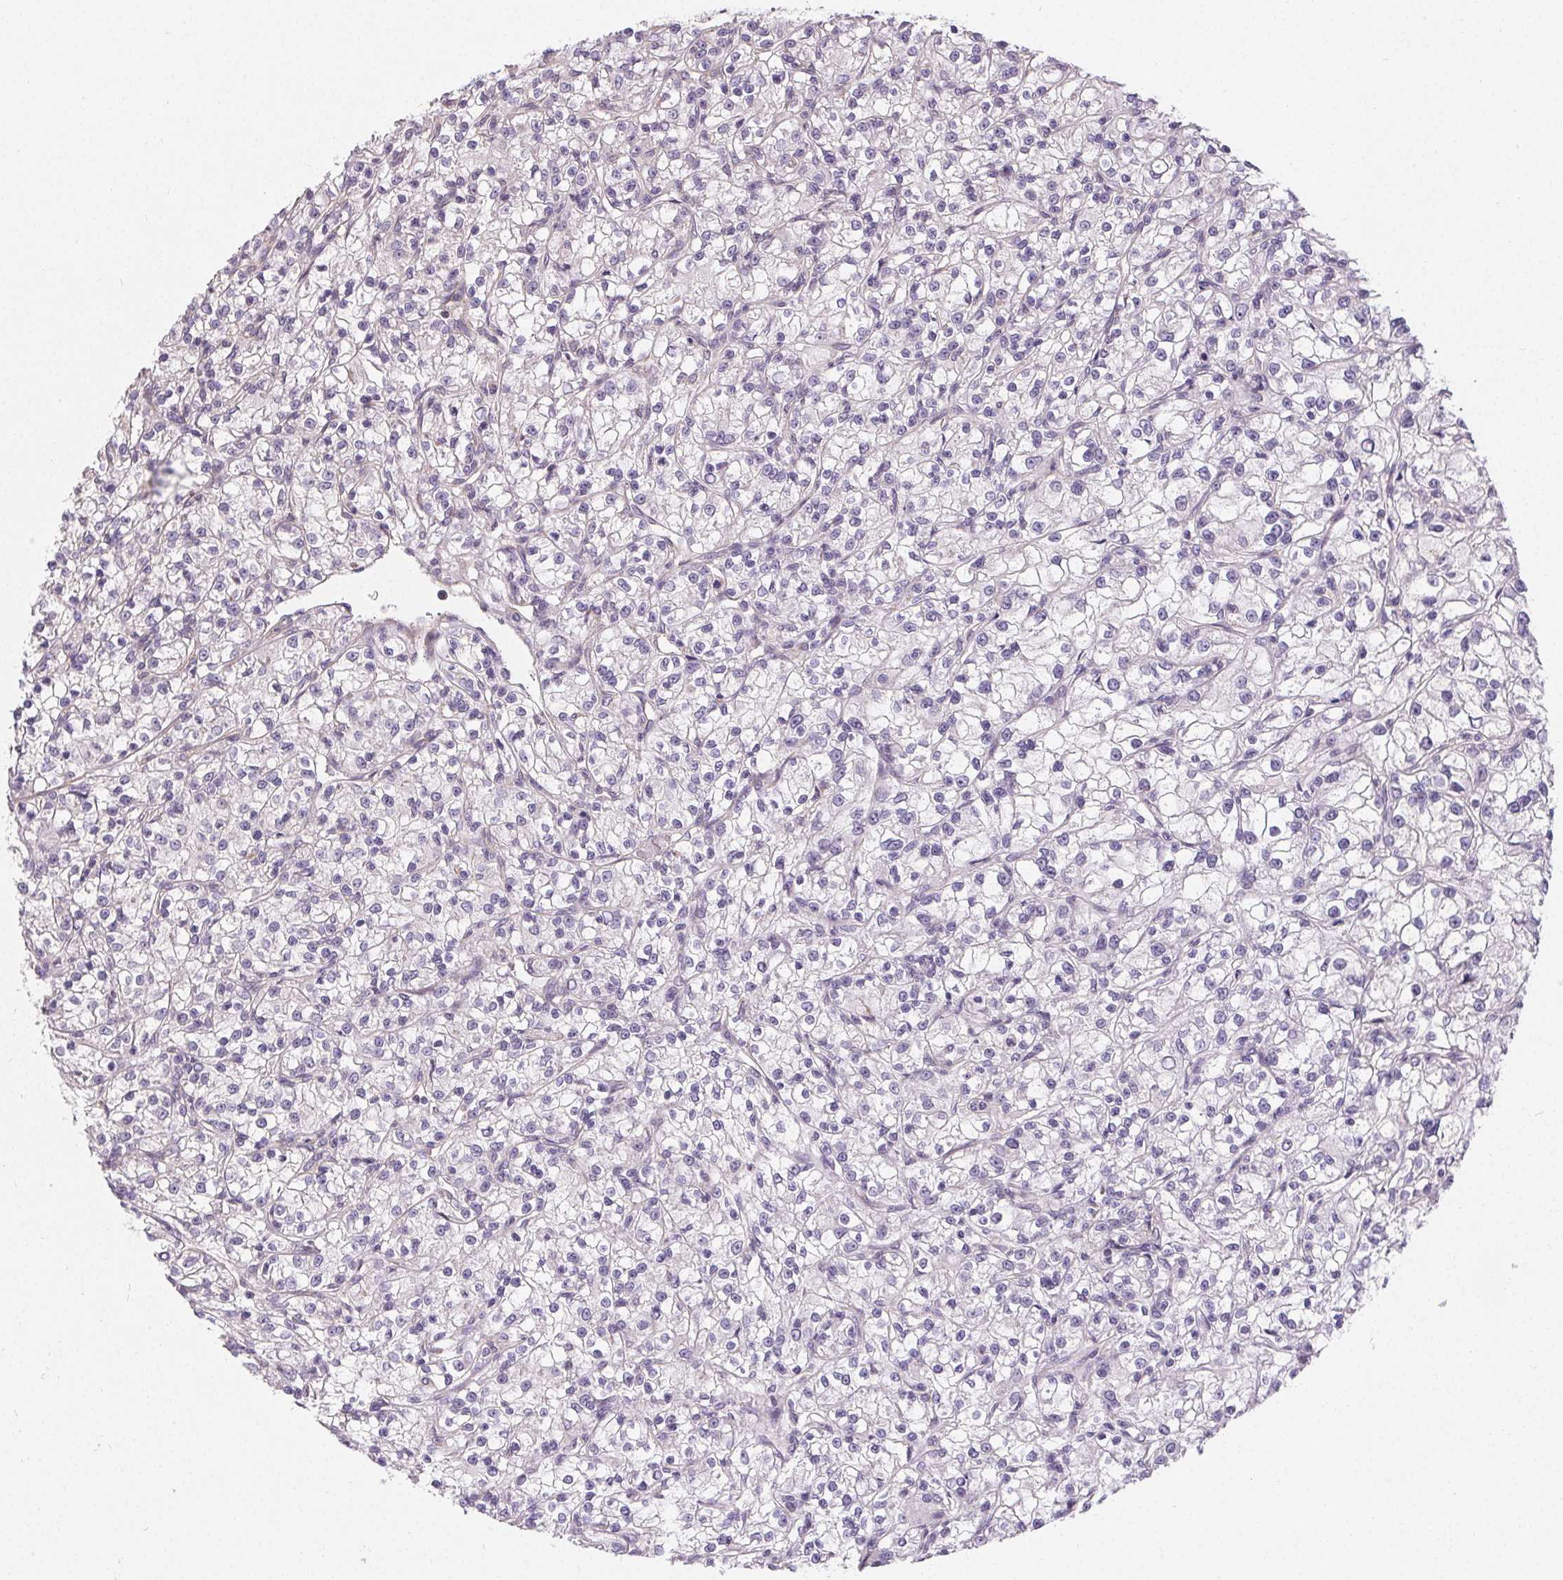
{"staining": {"intensity": "negative", "quantity": "none", "location": "none"}, "tissue": "renal cancer", "cell_type": "Tumor cells", "image_type": "cancer", "snomed": [{"axis": "morphology", "description": "Adenocarcinoma, NOS"}, {"axis": "topography", "description": "Kidney"}], "caption": "The micrograph displays no significant positivity in tumor cells of renal cancer (adenocarcinoma).", "gene": "APLP1", "patient": {"sex": "female", "age": 59}}